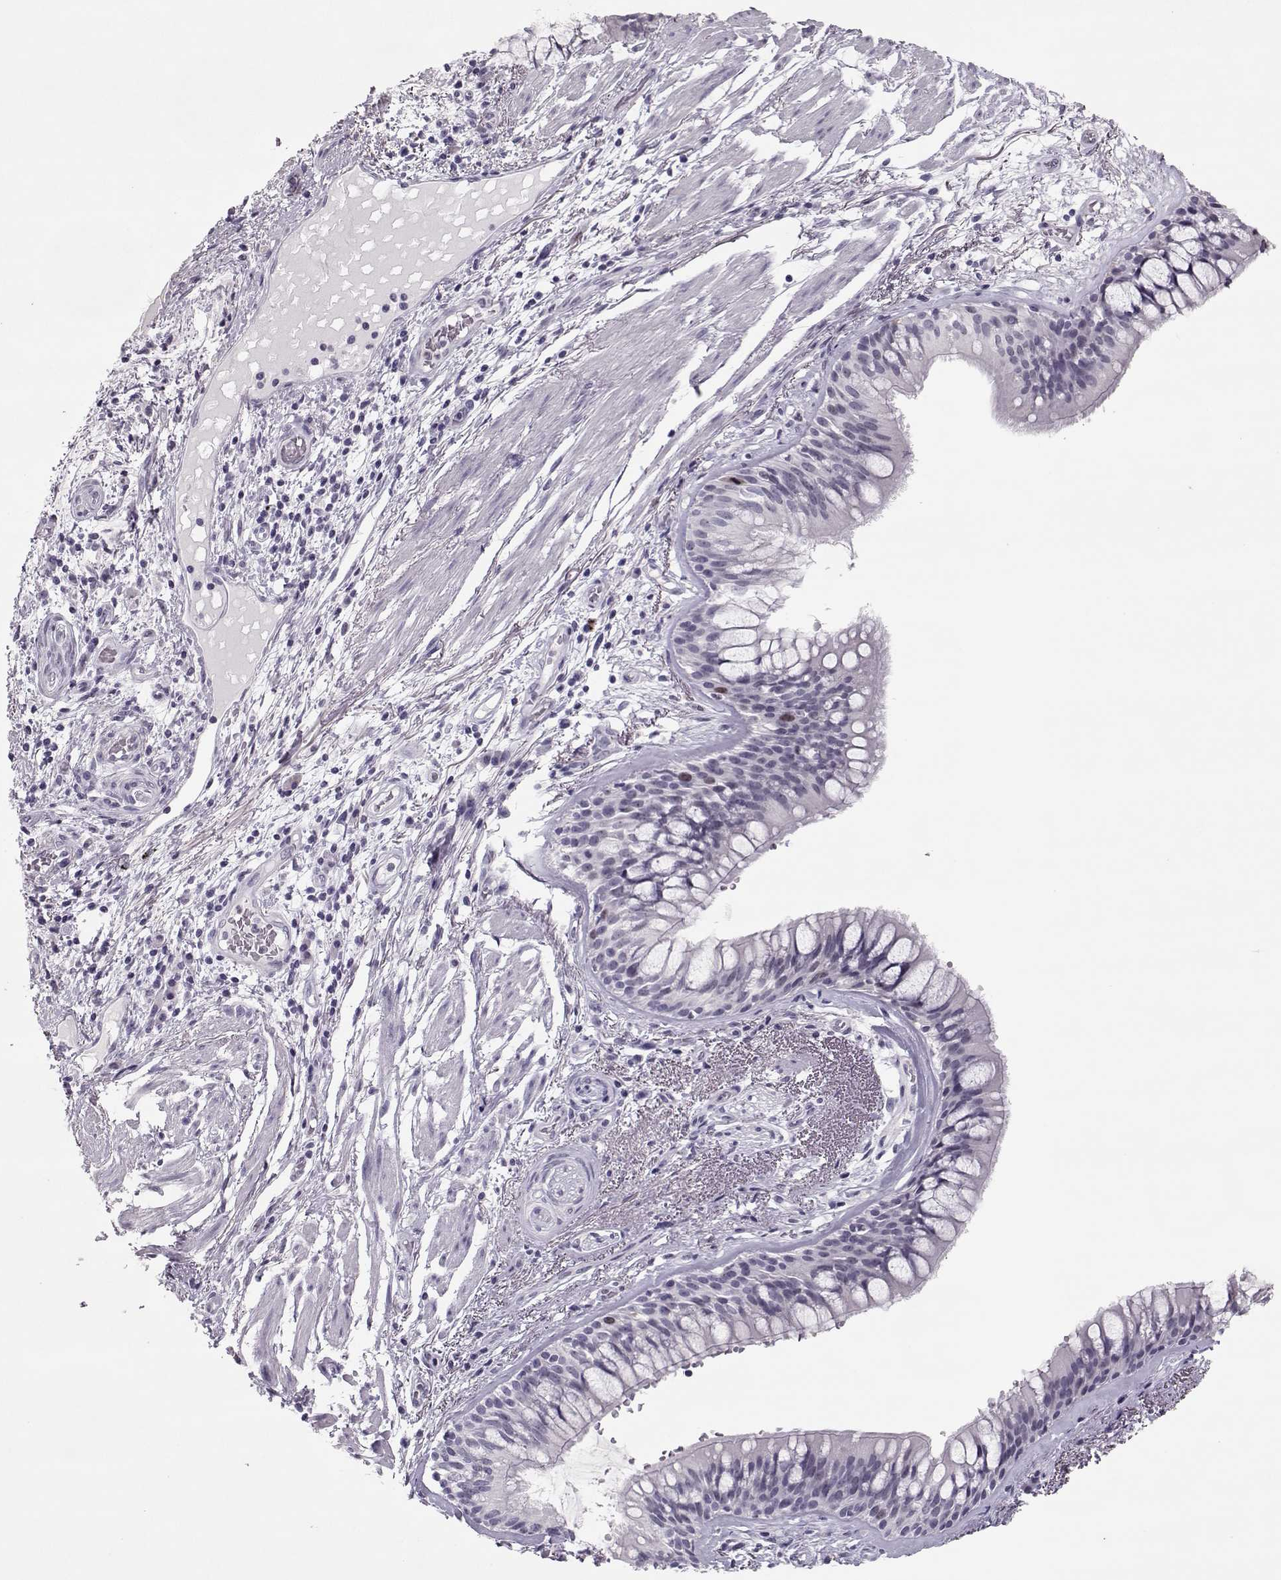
{"staining": {"intensity": "negative", "quantity": "none", "location": "none"}, "tissue": "bronchus", "cell_type": "Respiratory epithelial cells", "image_type": "normal", "snomed": [{"axis": "morphology", "description": "Normal tissue, NOS"}, {"axis": "topography", "description": "Bronchus"}, {"axis": "topography", "description": "Lung"}], "caption": "Immunohistochemistry histopathology image of normal bronchus: human bronchus stained with DAB (3,3'-diaminobenzidine) reveals no significant protein positivity in respiratory epithelial cells.", "gene": "SGO1", "patient": {"sex": "female", "age": 57}}